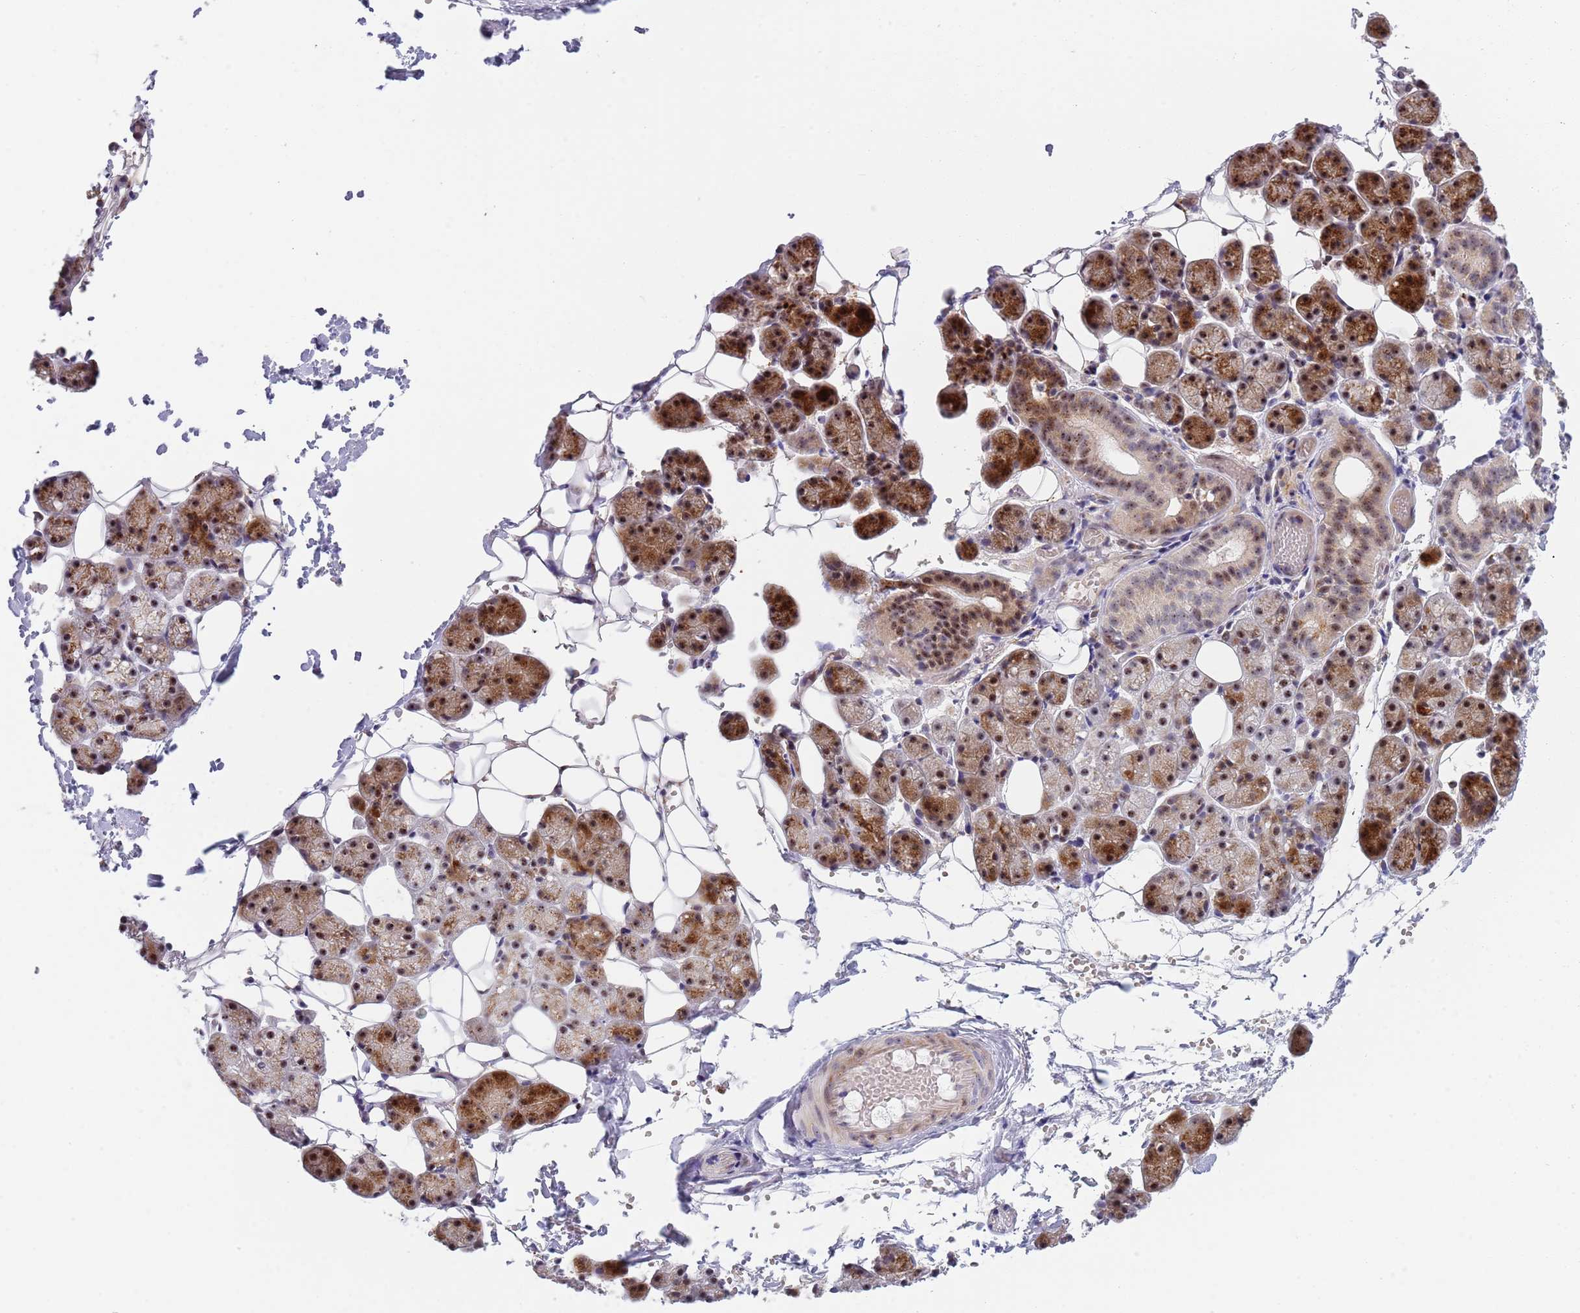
{"staining": {"intensity": "strong", "quantity": "25%-75%", "location": "cytoplasmic/membranous,nuclear"}, "tissue": "salivary gland", "cell_type": "Glandular cells", "image_type": "normal", "snomed": [{"axis": "morphology", "description": "Normal tissue, NOS"}, {"axis": "topography", "description": "Salivary gland"}], "caption": "Normal salivary gland was stained to show a protein in brown. There is high levels of strong cytoplasmic/membranous,nuclear staining in approximately 25%-75% of glandular cells. (DAB (3,3'-diaminobenzidine) = brown stain, brightfield microscopy at high magnification).", "gene": "PLCL2", "patient": {"sex": "female", "age": 33}}